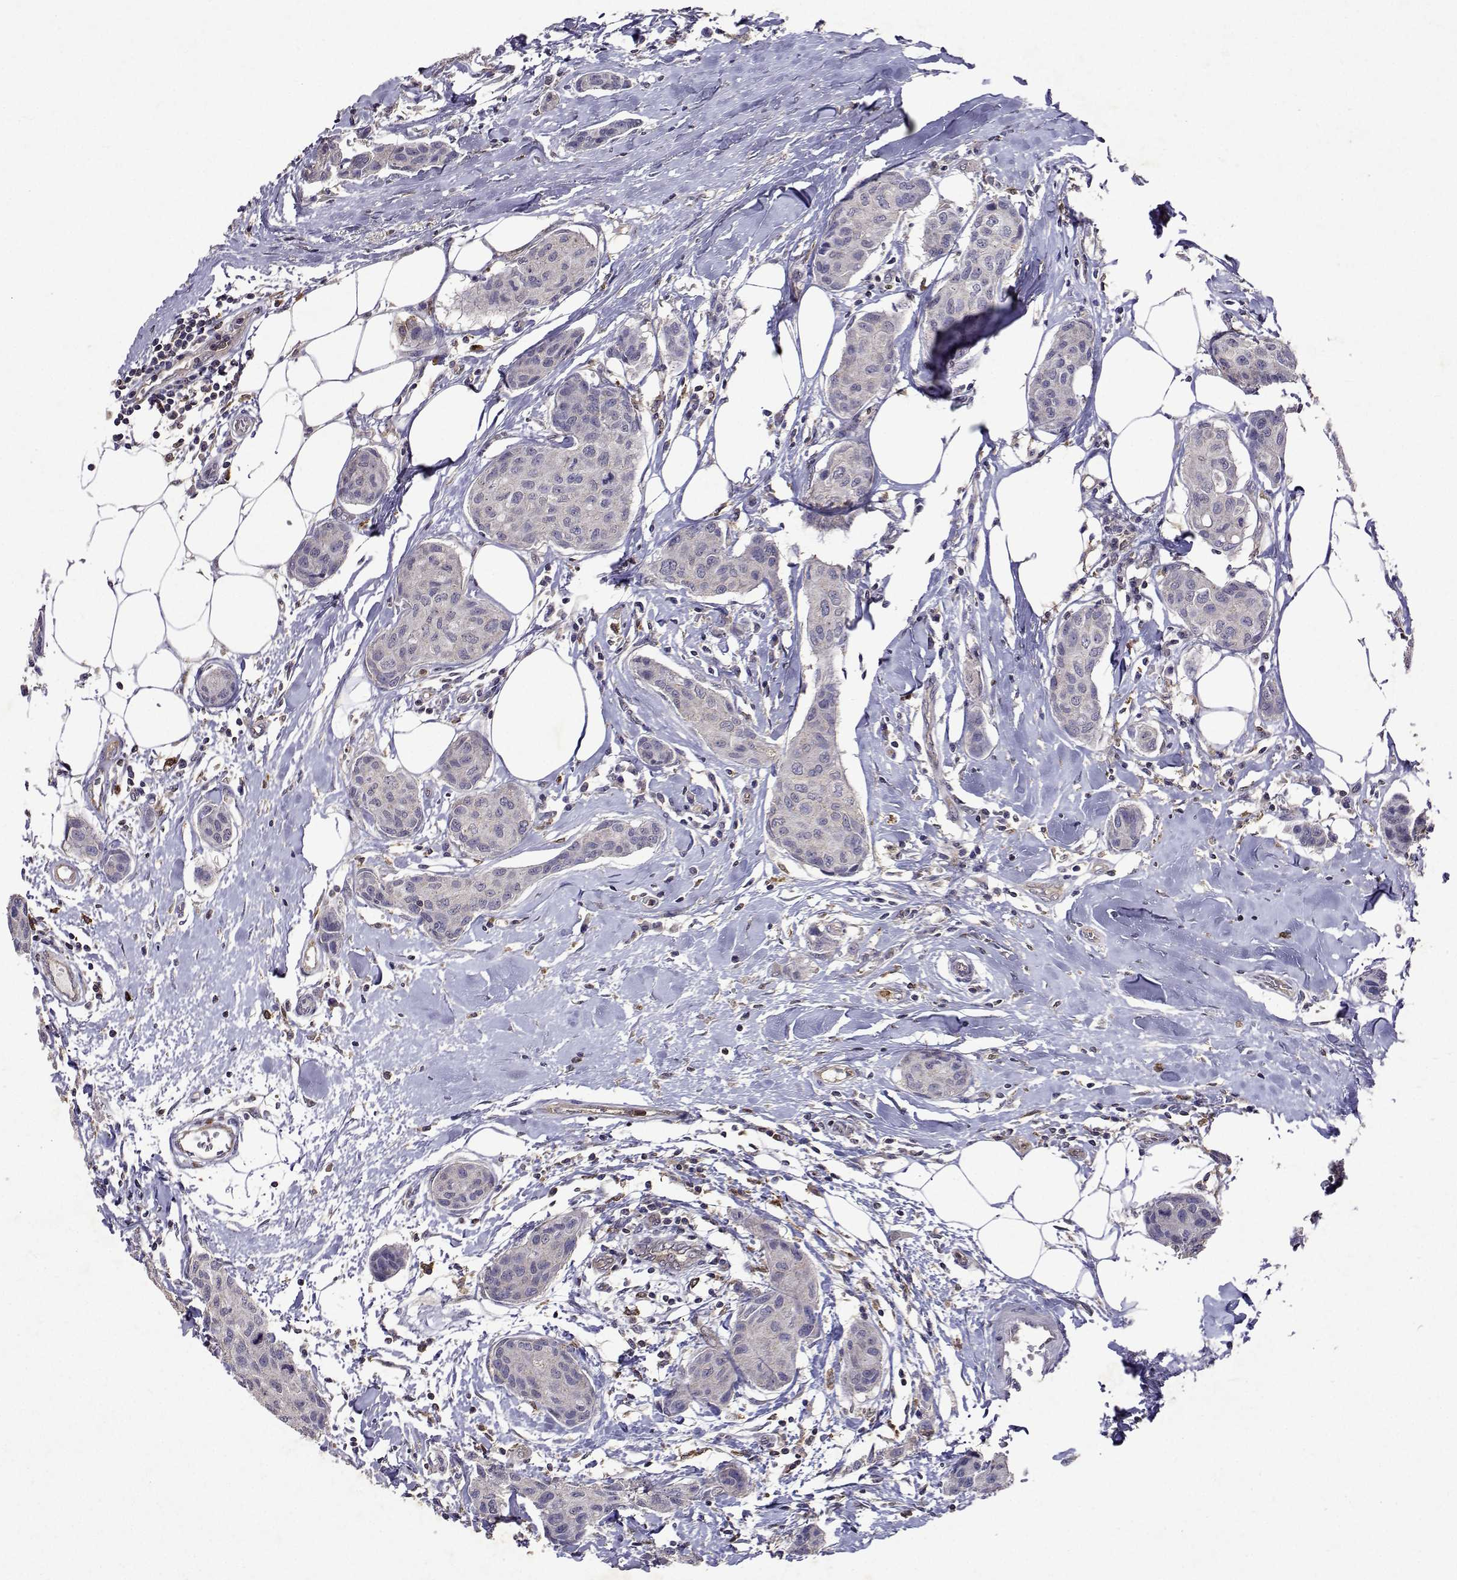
{"staining": {"intensity": "negative", "quantity": "none", "location": "none"}, "tissue": "breast cancer", "cell_type": "Tumor cells", "image_type": "cancer", "snomed": [{"axis": "morphology", "description": "Duct carcinoma"}, {"axis": "topography", "description": "Breast"}], "caption": "The photomicrograph reveals no staining of tumor cells in infiltrating ductal carcinoma (breast). Nuclei are stained in blue.", "gene": "APAF1", "patient": {"sex": "female", "age": 80}}